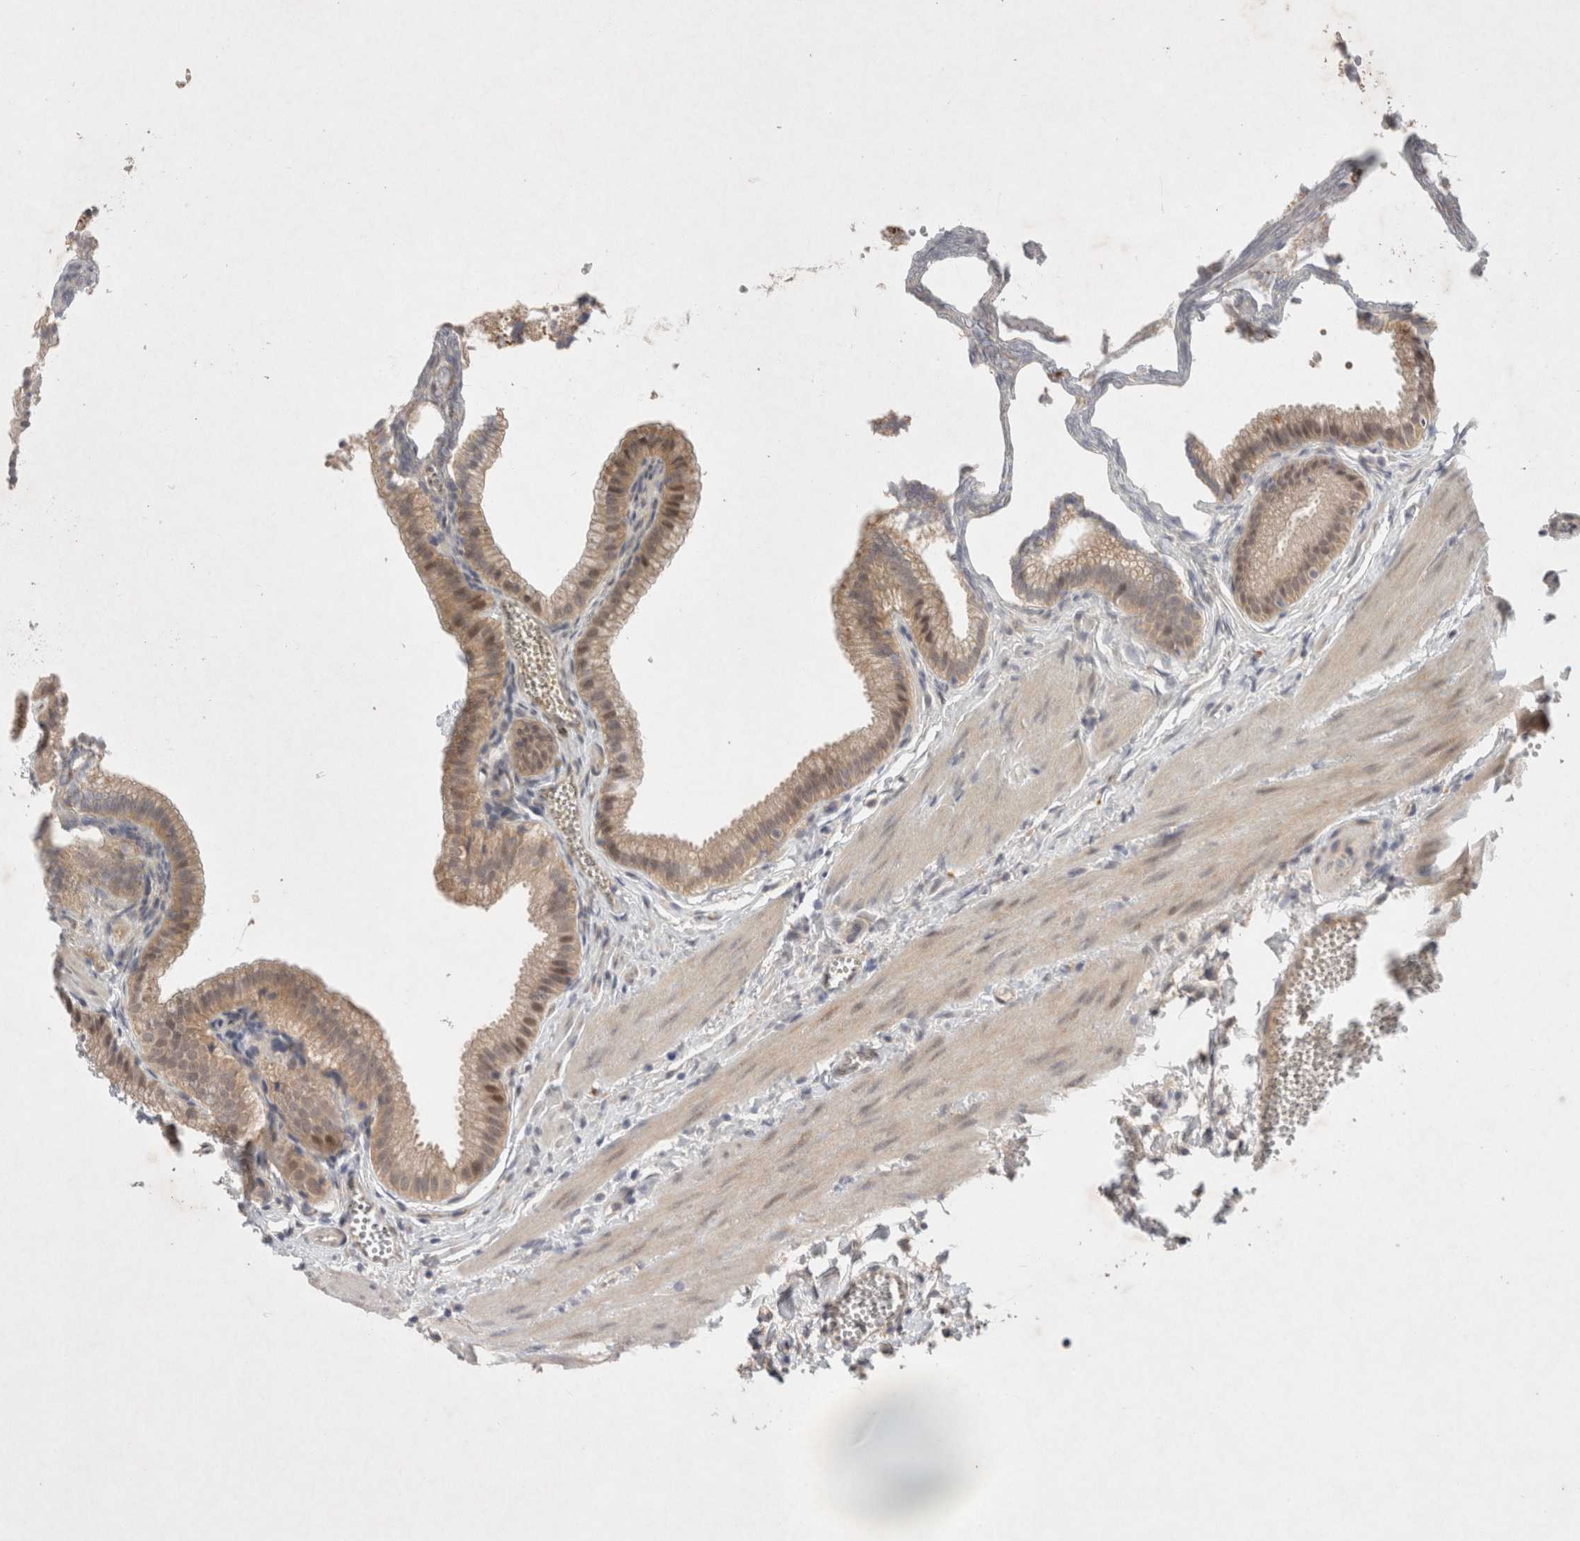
{"staining": {"intensity": "weak", "quantity": ">75%", "location": "cytoplasmic/membranous"}, "tissue": "gallbladder", "cell_type": "Glandular cells", "image_type": "normal", "snomed": [{"axis": "morphology", "description": "Normal tissue, NOS"}, {"axis": "topography", "description": "Gallbladder"}], "caption": "IHC (DAB (3,3'-diaminobenzidine)) staining of normal human gallbladder reveals weak cytoplasmic/membranous protein positivity in about >75% of glandular cells.", "gene": "RASAL2", "patient": {"sex": "male", "age": 38}}